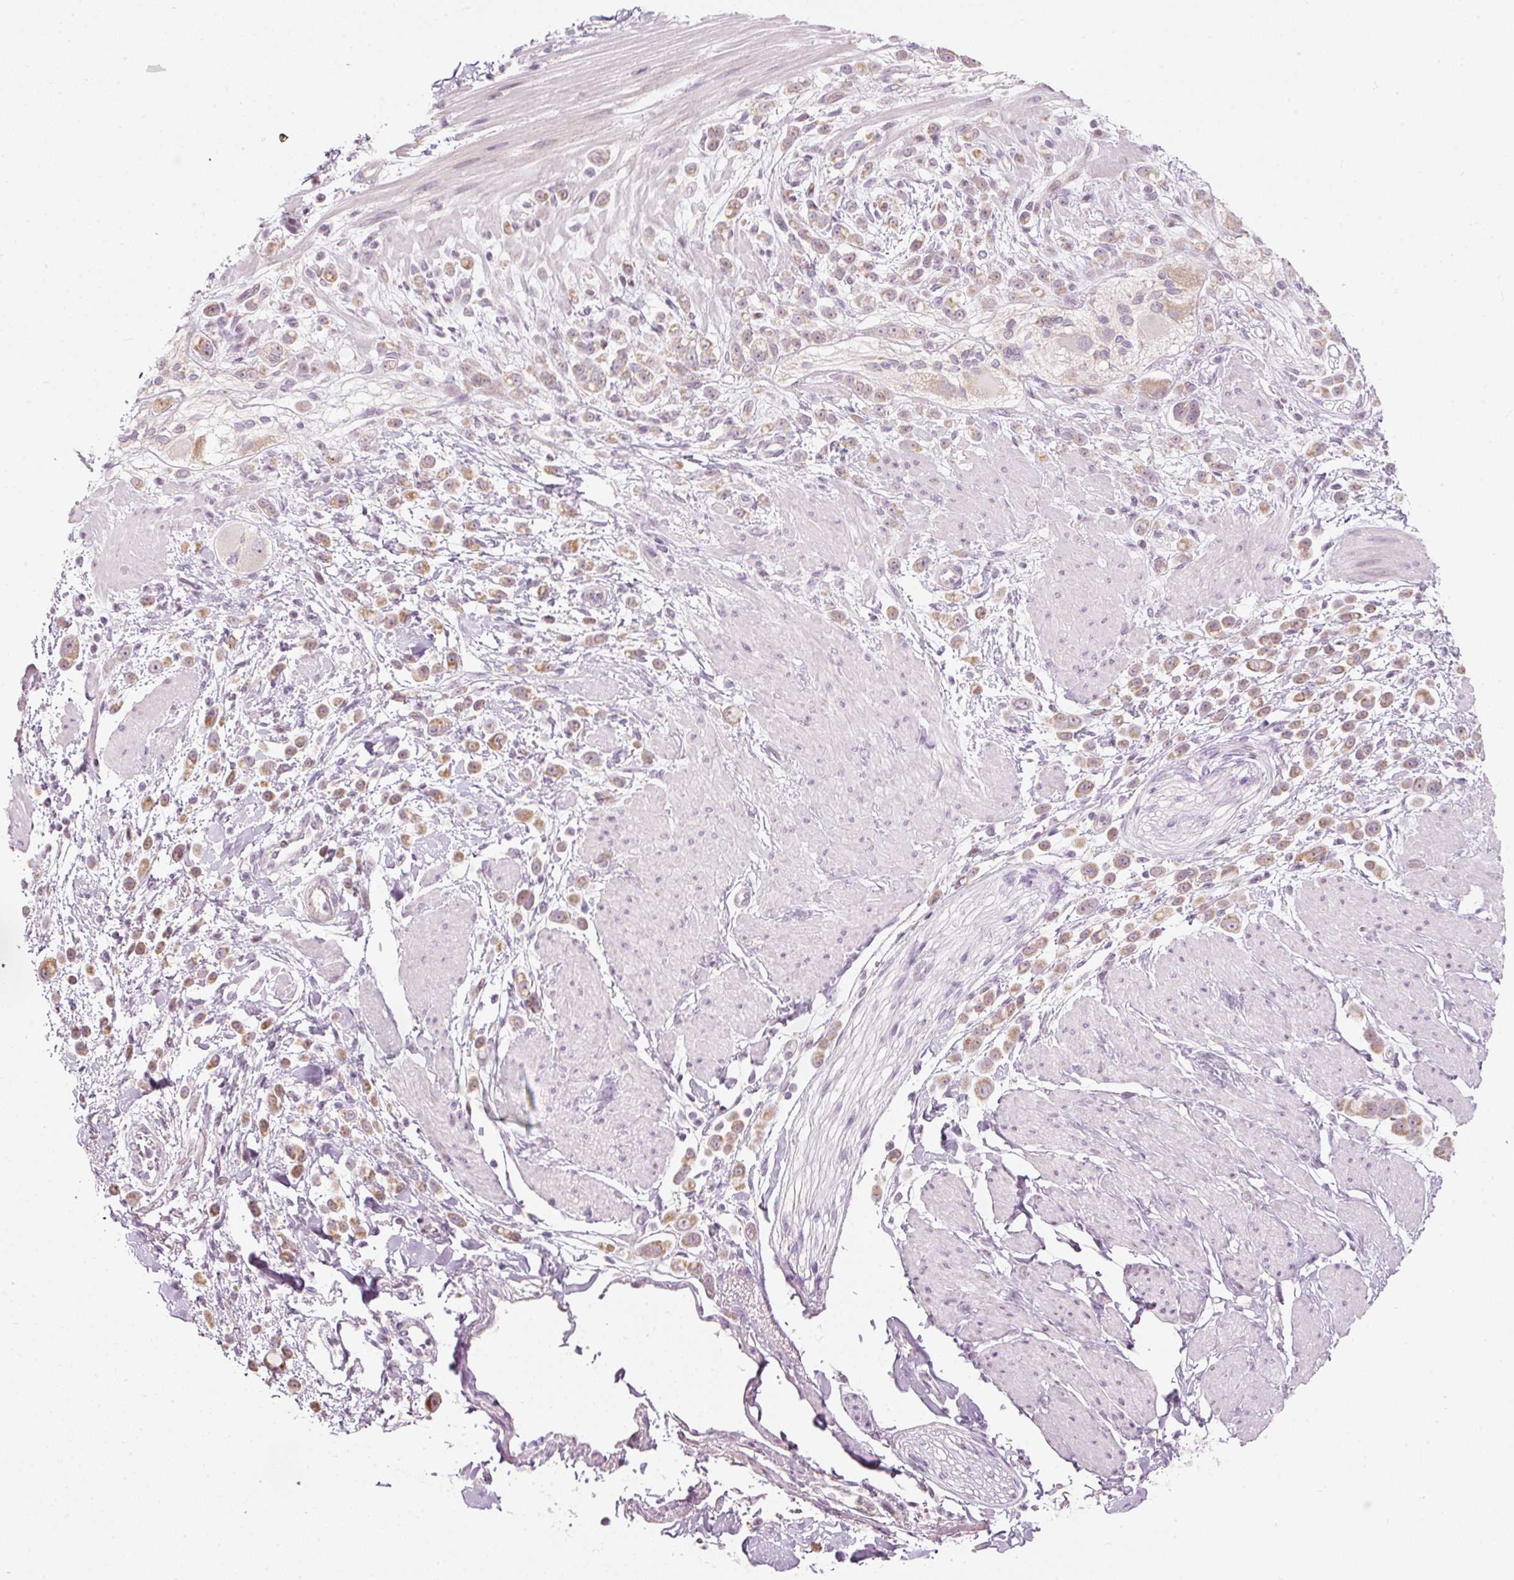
{"staining": {"intensity": "weak", "quantity": ">75%", "location": "cytoplasmic/membranous"}, "tissue": "pancreatic cancer", "cell_type": "Tumor cells", "image_type": "cancer", "snomed": [{"axis": "morphology", "description": "Normal tissue, NOS"}, {"axis": "morphology", "description": "Adenocarcinoma, NOS"}, {"axis": "topography", "description": "Pancreas"}], "caption": "Weak cytoplasmic/membranous positivity for a protein is appreciated in about >75% of tumor cells of pancreatic cancer (adenocarcinoma) using immunohistochemistry (IHC).", "gene": "RNF39", "patient": {"sex": "female", "age": 64}}